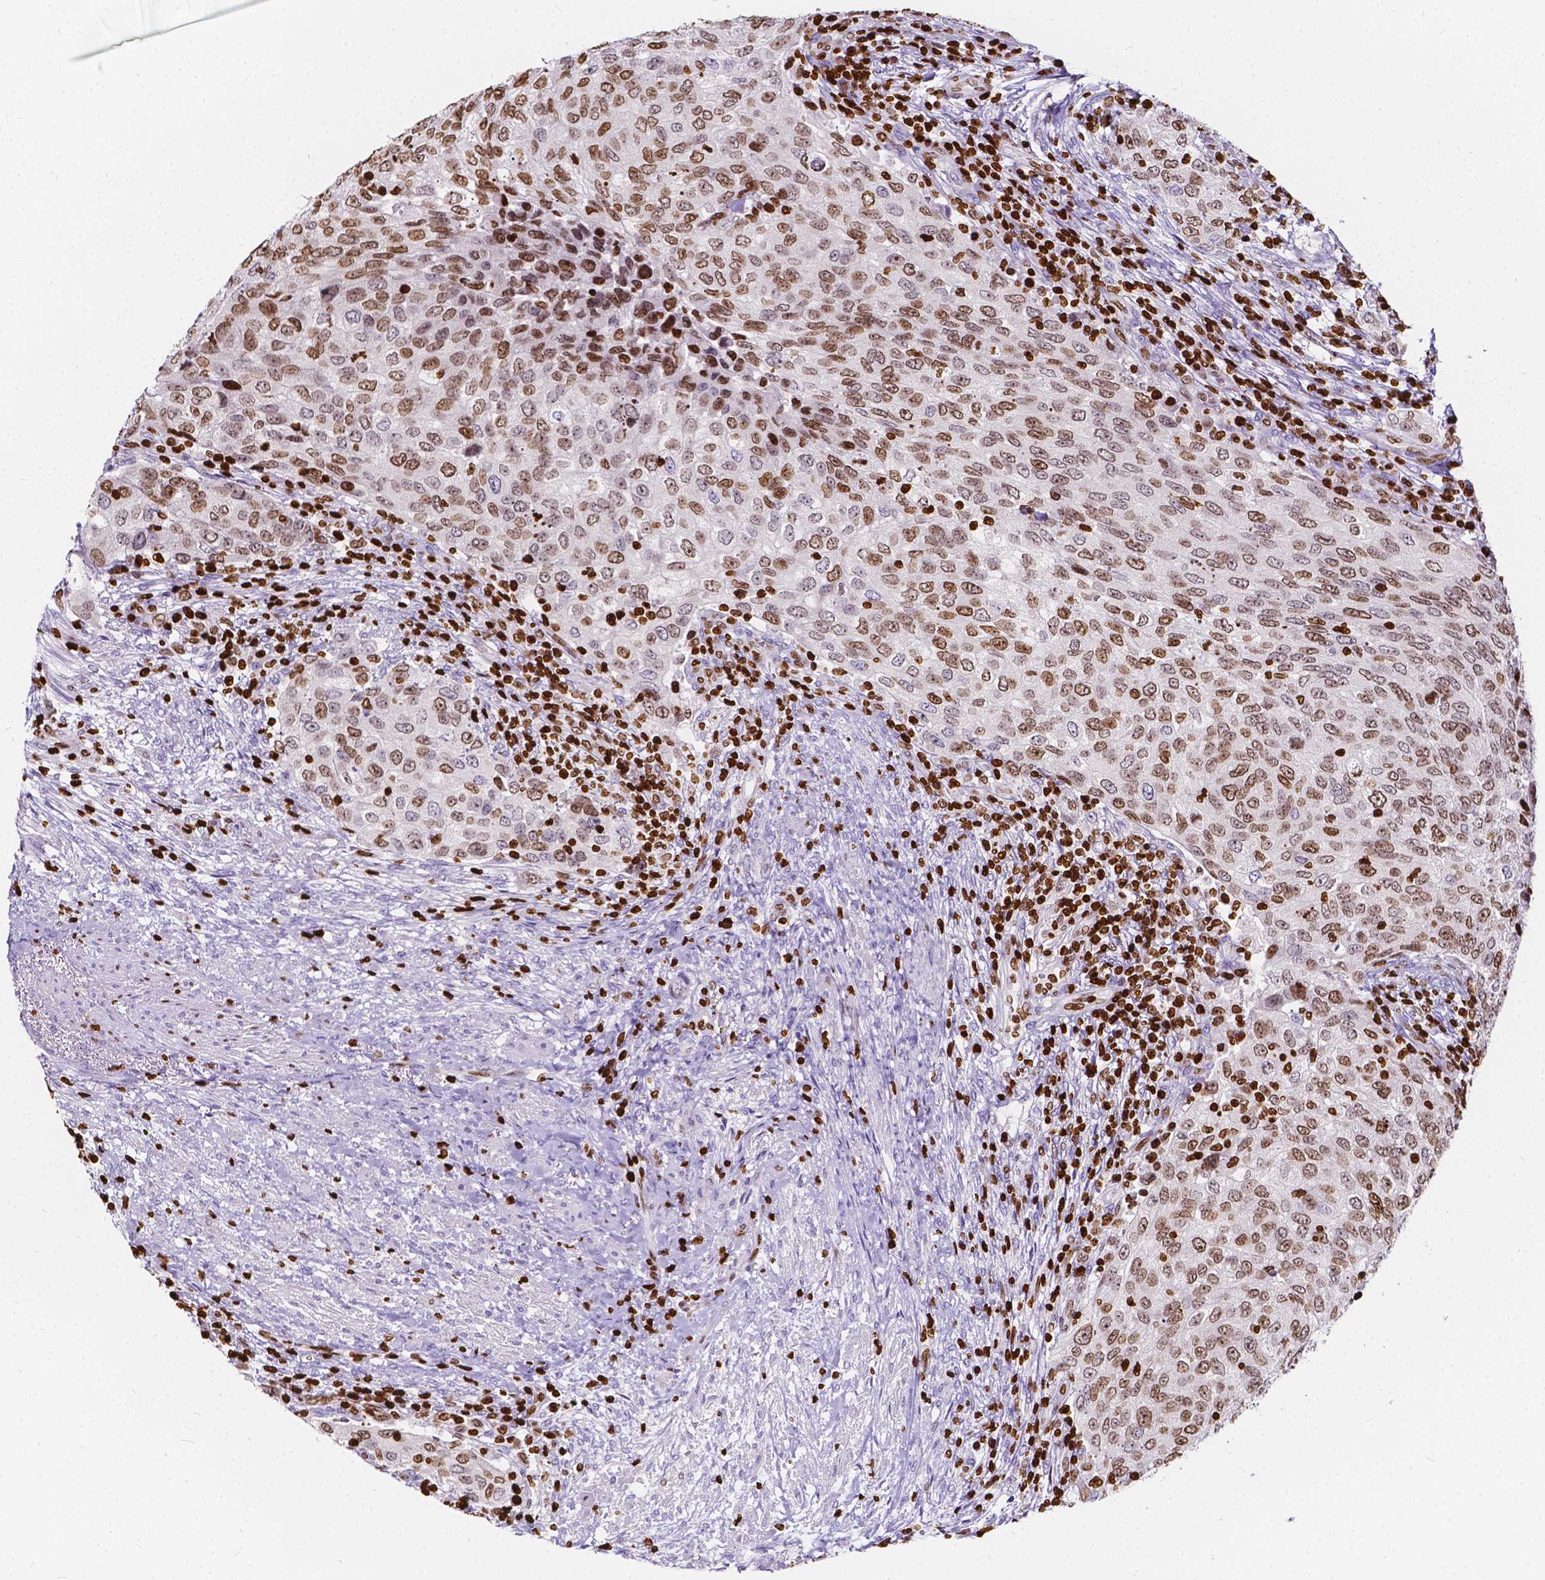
{"staining": {"intensity": "moderate", "quantity": ">75%", "location": "nuclear"}, "tissue": "urothelial cancer", "cell_type": "Tumor cells", "image_type": "cancer", "snomed": [{"axis": "morphology", "description": "Urothelial carcinoma, High grade"}, {"axis": "topography", "description": "Urinary bladder"}], "caption": "Tumor cells show medium levels of moderate nuclear staining in about >75% of cells in urothelial carcinoma (high-grade).", "gene": "CBY3", "patient": {"sex": "female", "age": 78}}